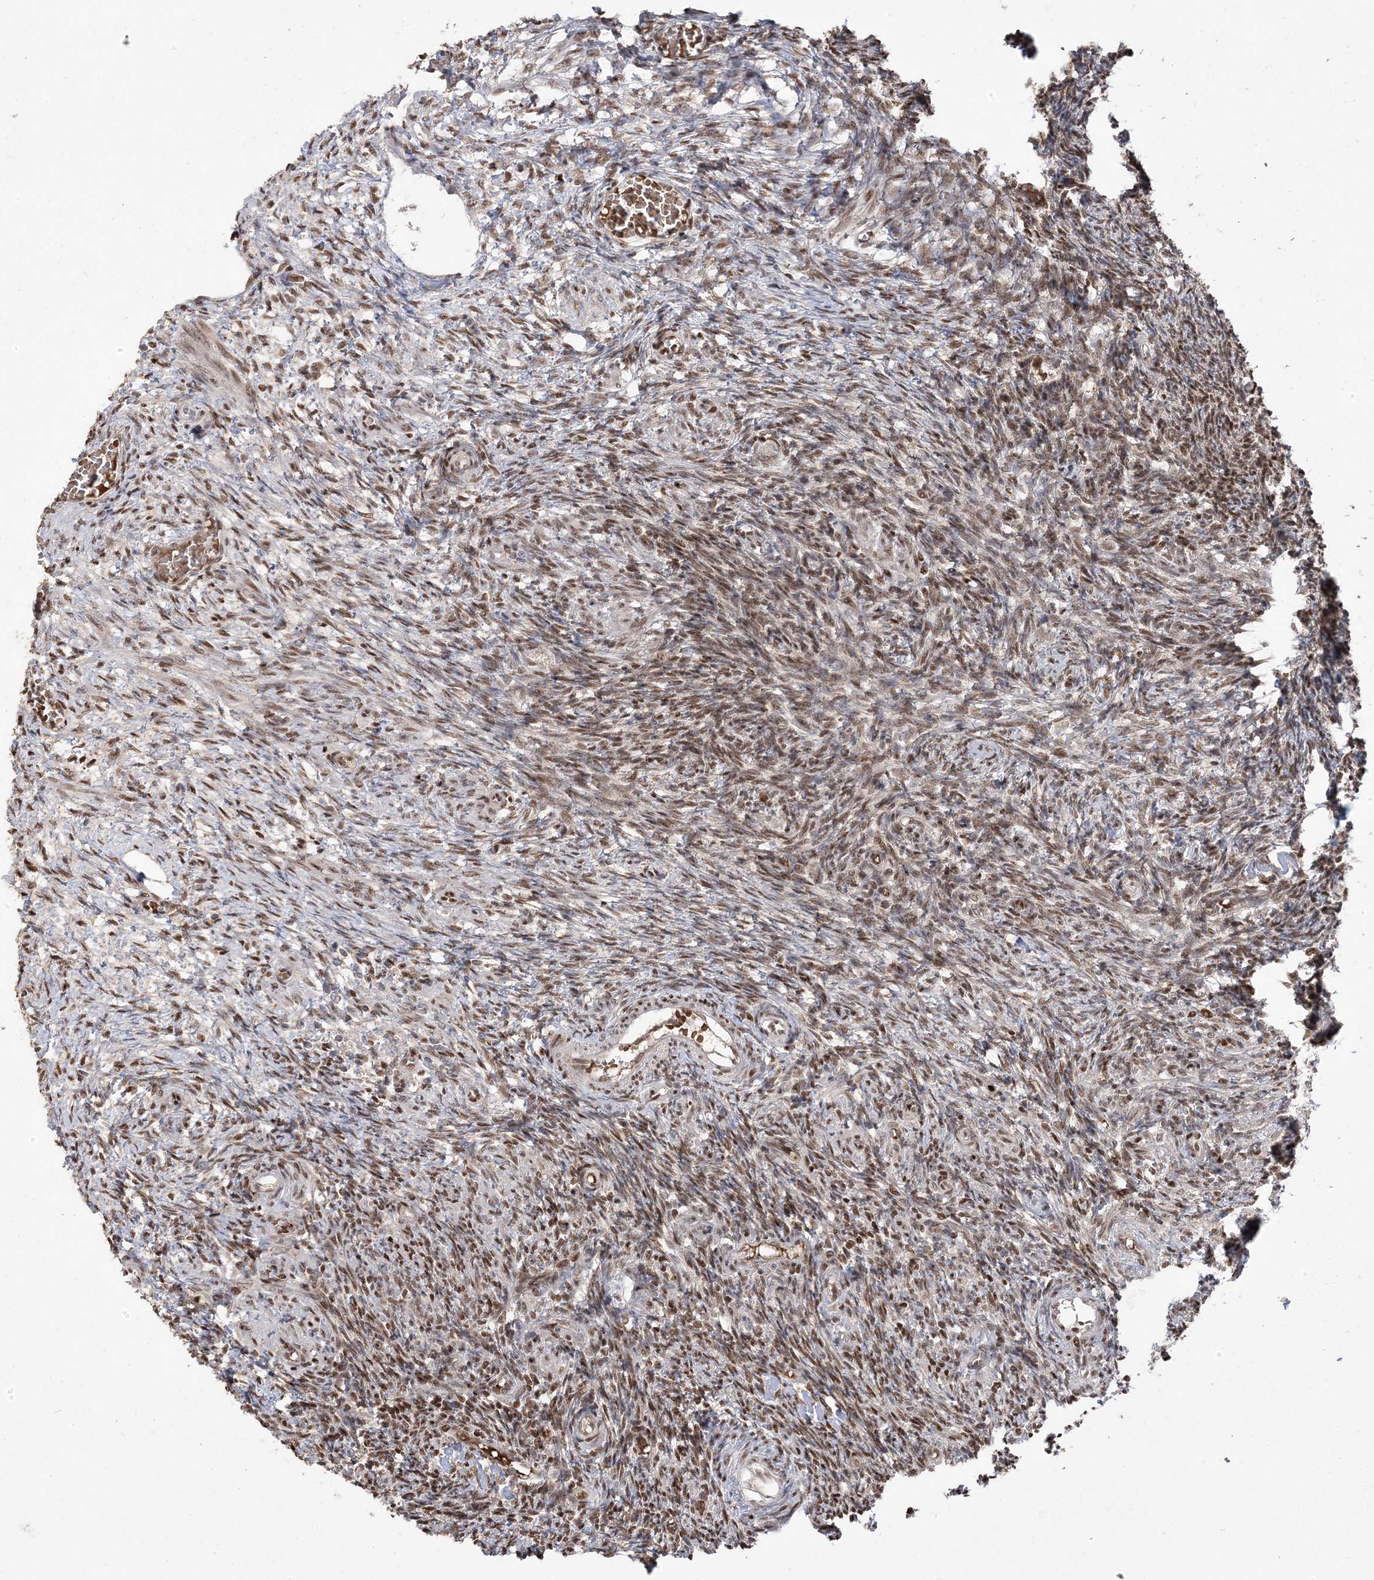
{"staining": {"intensity": "moderate", "quantity": ">75%", "location": "nuclear"}, "tissue": "ovary", "cell_type": "Ovarian stroma cells", "image_type": "normal", "snomed": [{"axis": "morphology", "description": "Normal tissue, NOS"}, {"axis": "topography", "description": "Ovary"}], "caption": "Ovary stained with immunohistochemistry (IHC) shows moderate nuclear expression in approximately >75% of ovarian stroma cells.", "gene": "PPOX", "patient": {"sex": "female", "age": 27}}